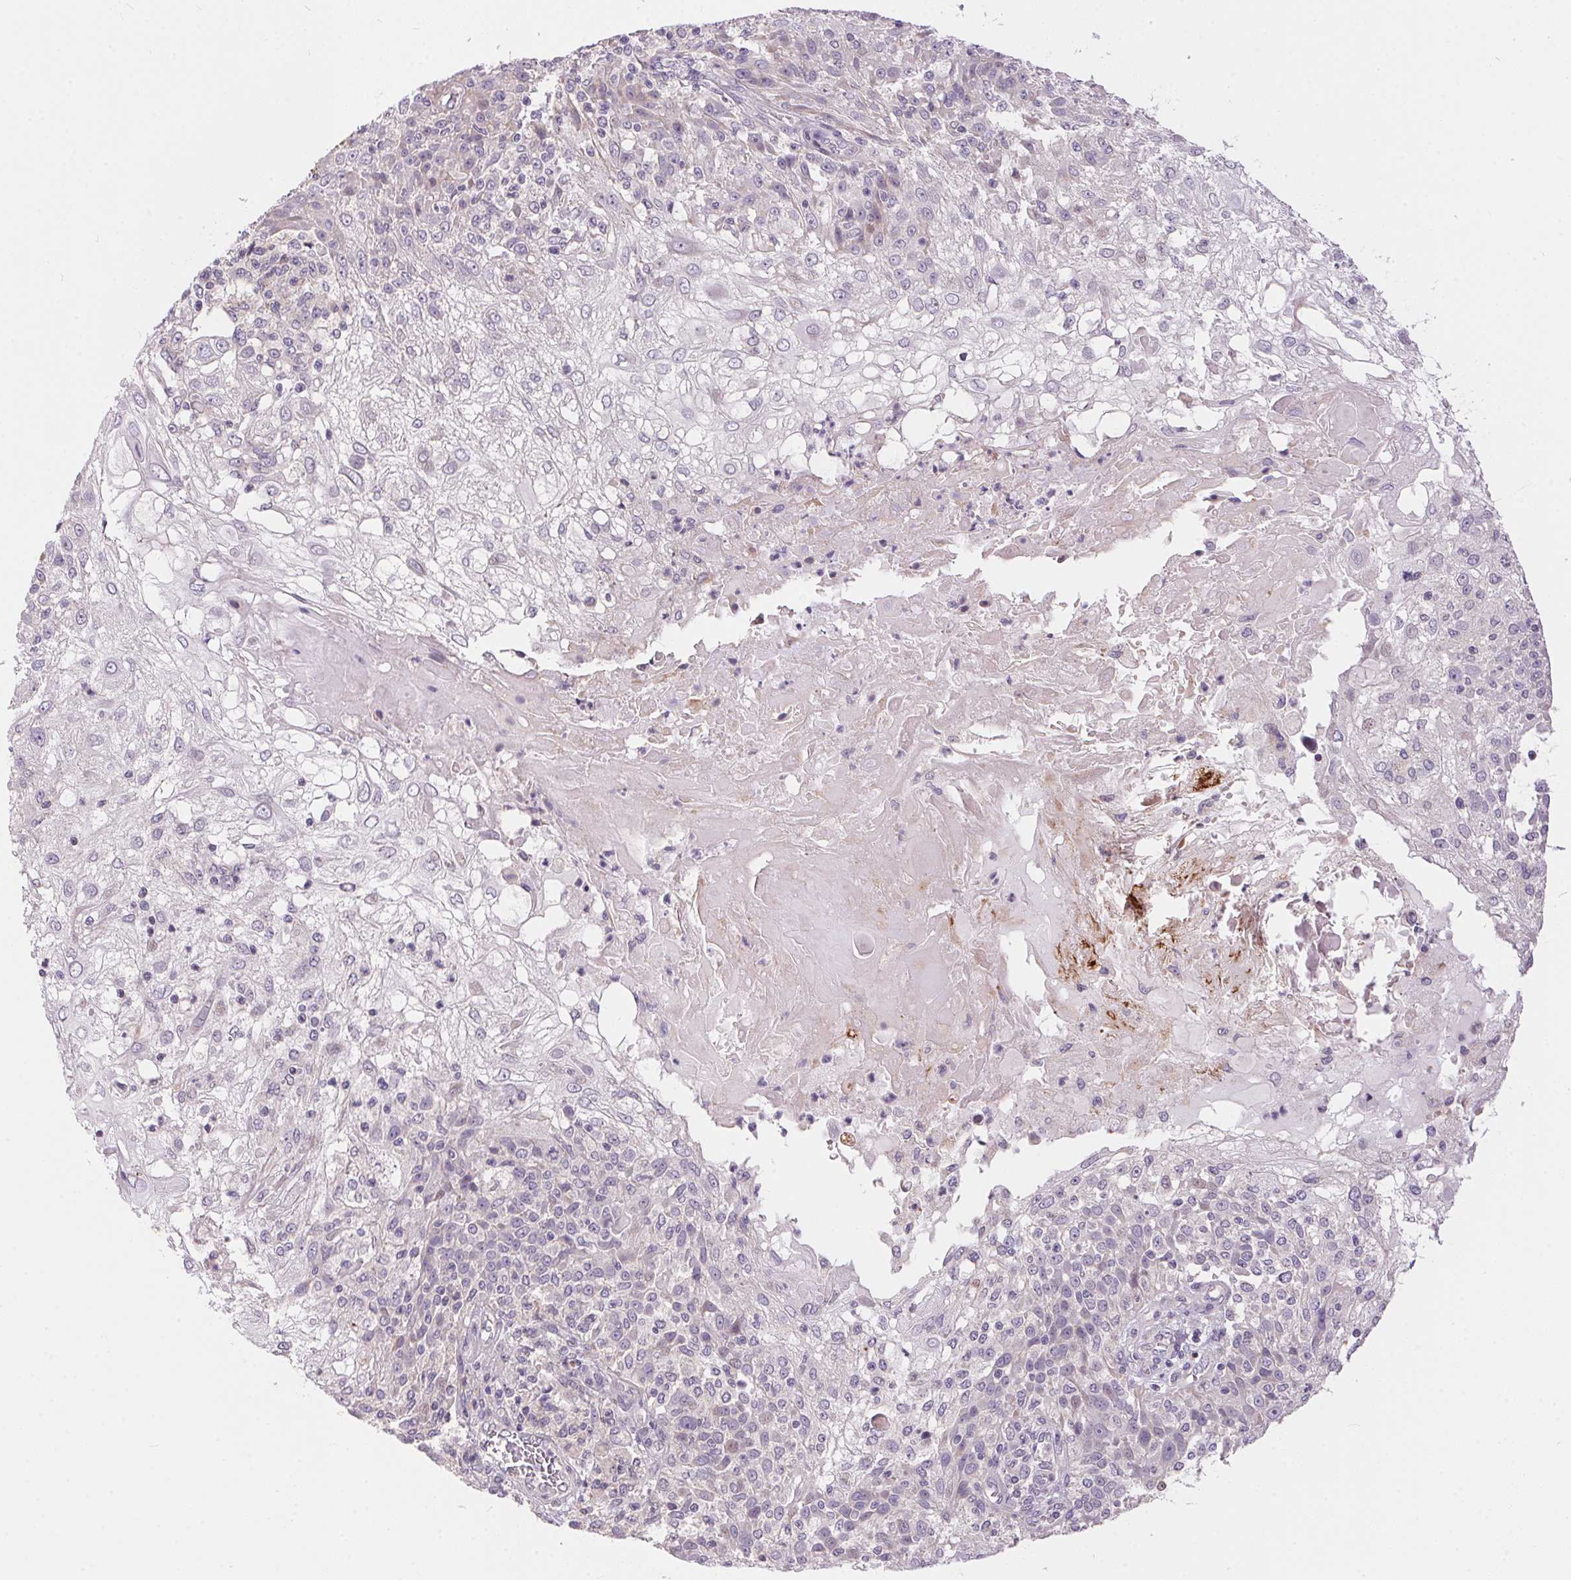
{"staining": {"intensity": "negative", "quantity": "none", "location": "none"}, "tissue": "skin cancer", "cell_type": "Tumor cells", "image_type": "cancer", "snomed": [{"axis": "morphology", "description": "Normal tissue, NOS"}, {"axis": "morphology", "description": "Squamous cell carcinoma, NOS"}, {"axis": "topography", "description": "Skin"}], "caption": "Immunohistochemistry (IHC) image of neoplastic tissue: human squamous cell carcinoma (skin) stained with DAB demonstrates no significant protein staining in tumor cells. (DAB (3,3'-diaminobenzidine) immunohistochemistry (IHC) visualized using brightfield microscopy, high magnification).", "gene": "UNC13B", "patient": {"sex": "female", "age": 83}}